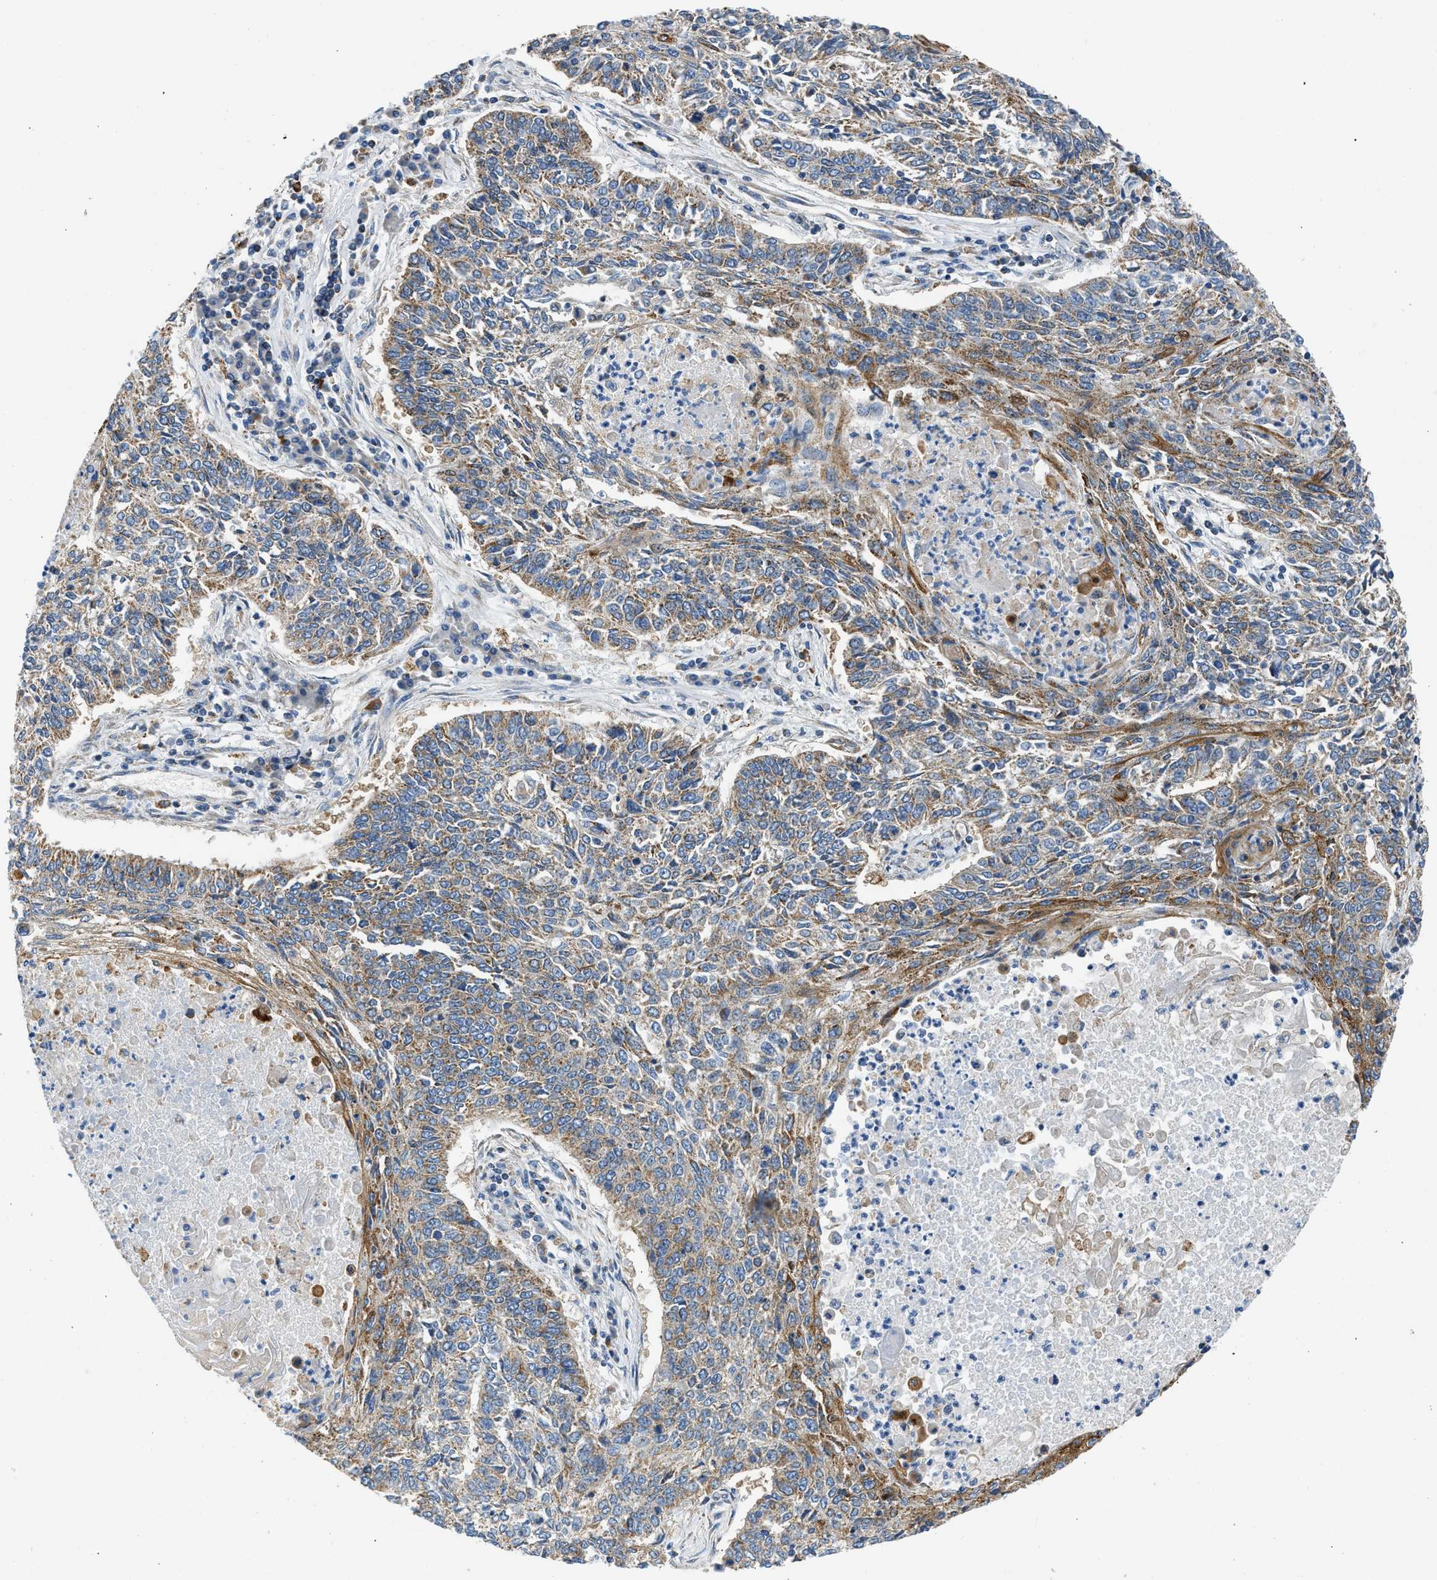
{"staining": {"intensity": "moderate", "quantity": ">75%", "location": "cytoplasmic/membranous"}, "tissue": "lung cancer", "cell_type": "Tumor cells", "image_type": "cancer", "snomed": [{"axis": "morphology", "description": "Normal tissue, NOS"}, {"axis": "morphology", "description": "Squamous cell carcinoma, NOS"}, {"axis": "topography", "description": "Cartilage tissue"}, {"axis": "topography", "description": "Bronchus"}, {"axis": "topography", "description": "Lung"}], "caption": "Immunohistochemical staining of lung cancer displays medium levels of moderate cytoplasmic/membranous protein staining in about >75% of tumor cells. The staining was performed using DAB, with brown indicating positive protein expression. Nuclei are stained blue with hematoxylin.", "gene": "CAMKK2", "patient": {"sex": "female", "age": 49}}